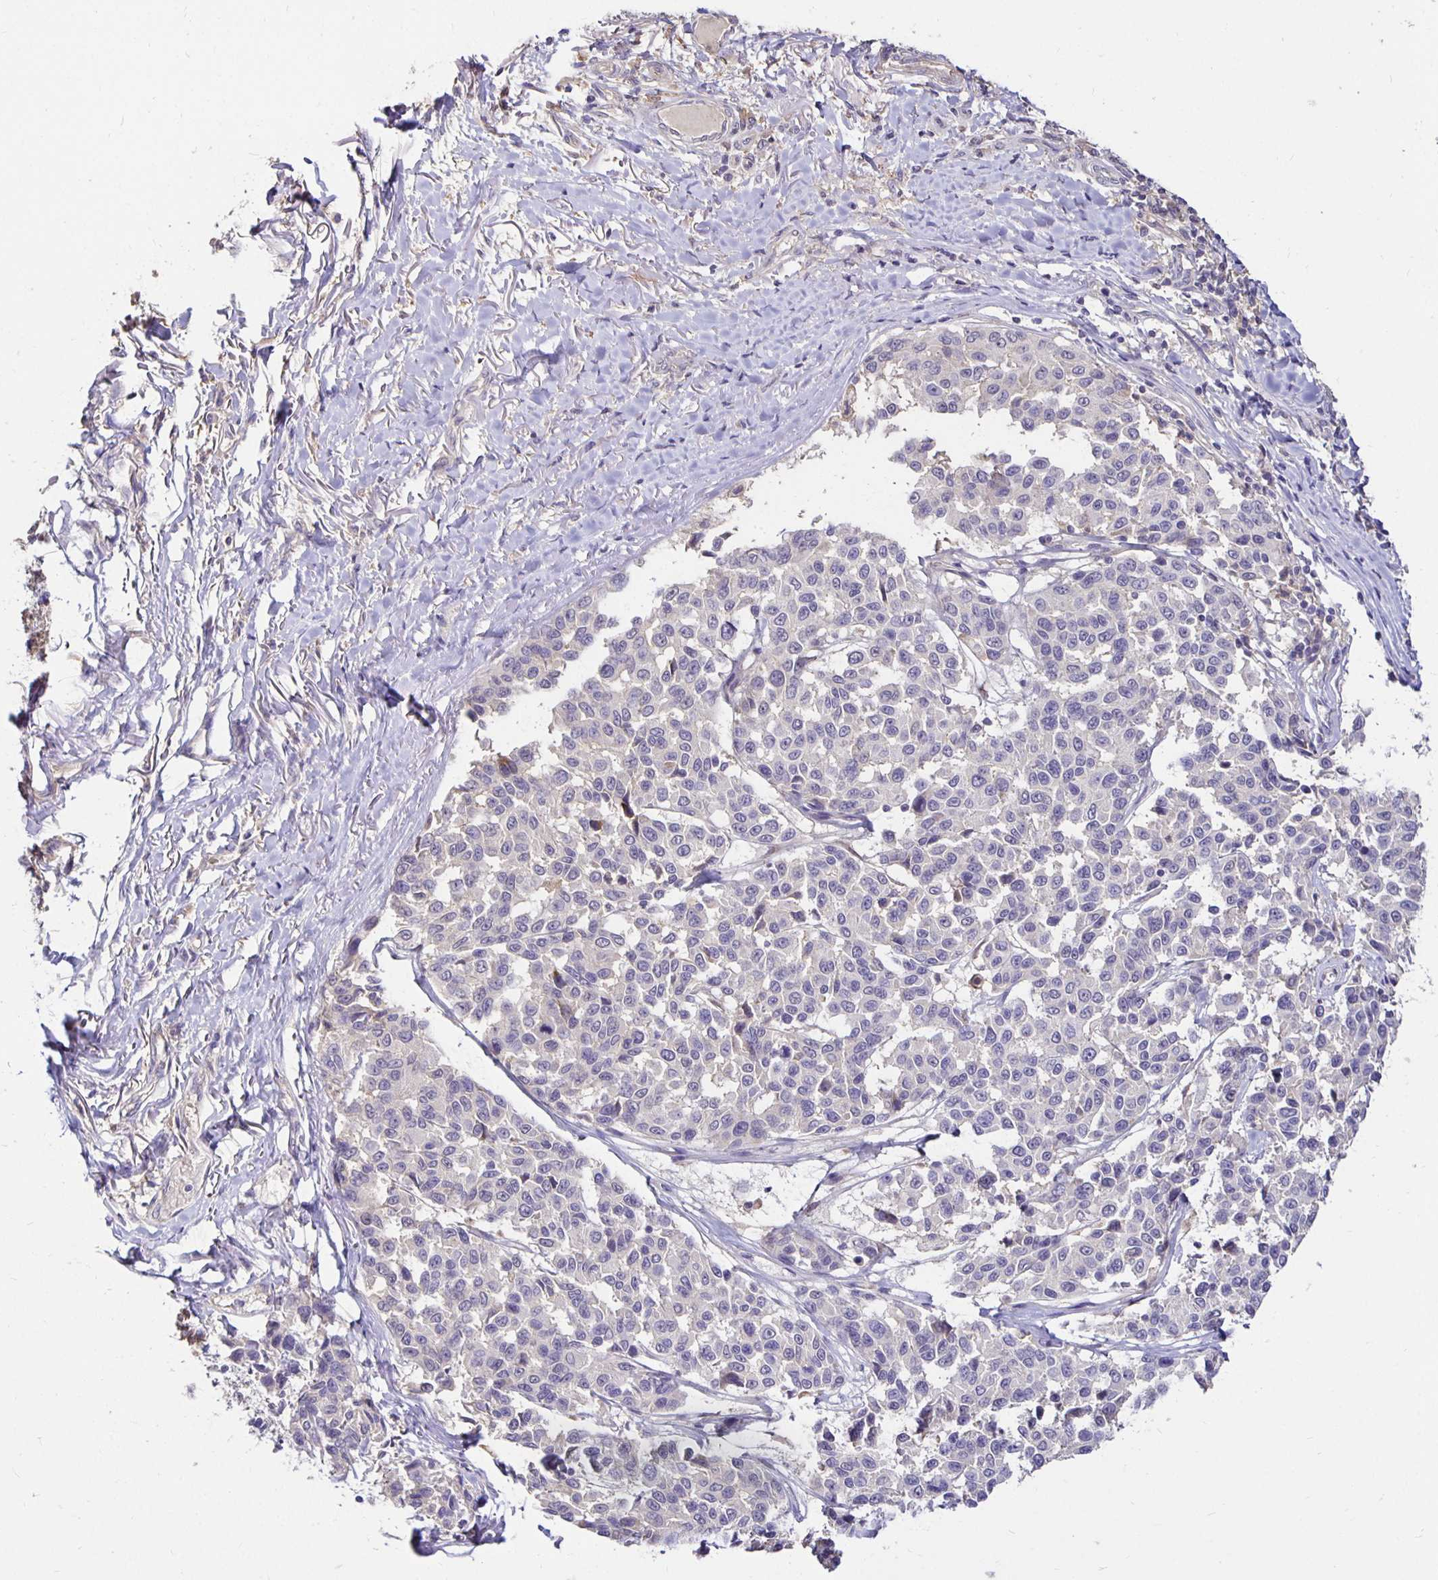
{"staining": {"intensity": "negative", "quantity": "none", "location": "none"}, "tissue": "melanoma", "cell_type": "Tumor cells", "image_type": "cancer", "snomed": [{"axis": "morphology", "description": "Malignant melanoma, NOS"}, {"axis": "topography", "description": "Skin"}], "caption": "A histopathology image of human malignant melanoma is negative for staining in tumor cells.", "gene": "PNPLA3", "patient": {"sex": "female", "age": 66}}